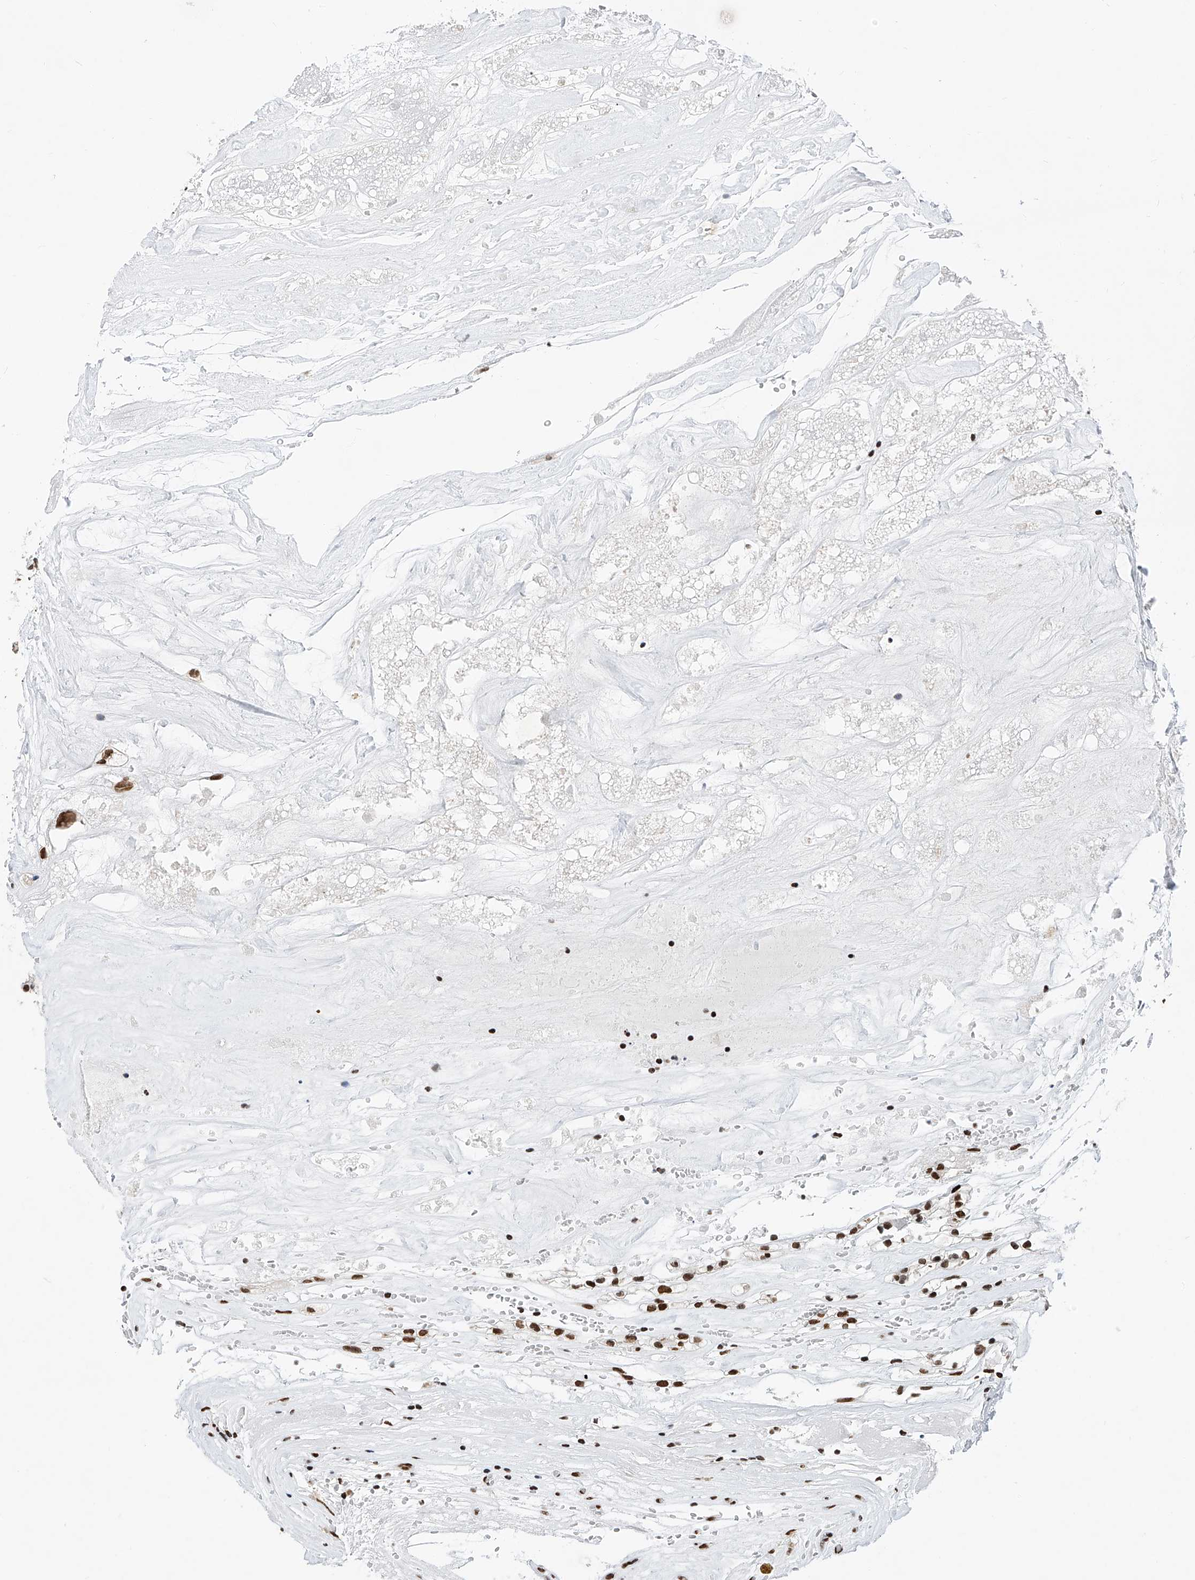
{"staining": {"intensity": "strong", "quantity": ">75%", "location": "nuclear"}, "tissue": "renal cancer", "cell_type": "Tumor cells", "image_type": "cancer", "snomed": [{"axis": "morphology", "description": "Adenocarcinoma, NOS"}, {"axis": "topography", "description": "Kidney"}], "caption": "An IHC image of neoplastic tissue is shown. Protein staining in brown shows strong nuclear positivity in renal cancer within tumor cells. The staining is performed using DAB (3,3'-diaminobenzidine) brown chromogen to label protein expression. The nuclei are counter-stained blue using hematoxylin.", "gene": "SRSF6", "patient": {"sex": "female", "age": 57}}